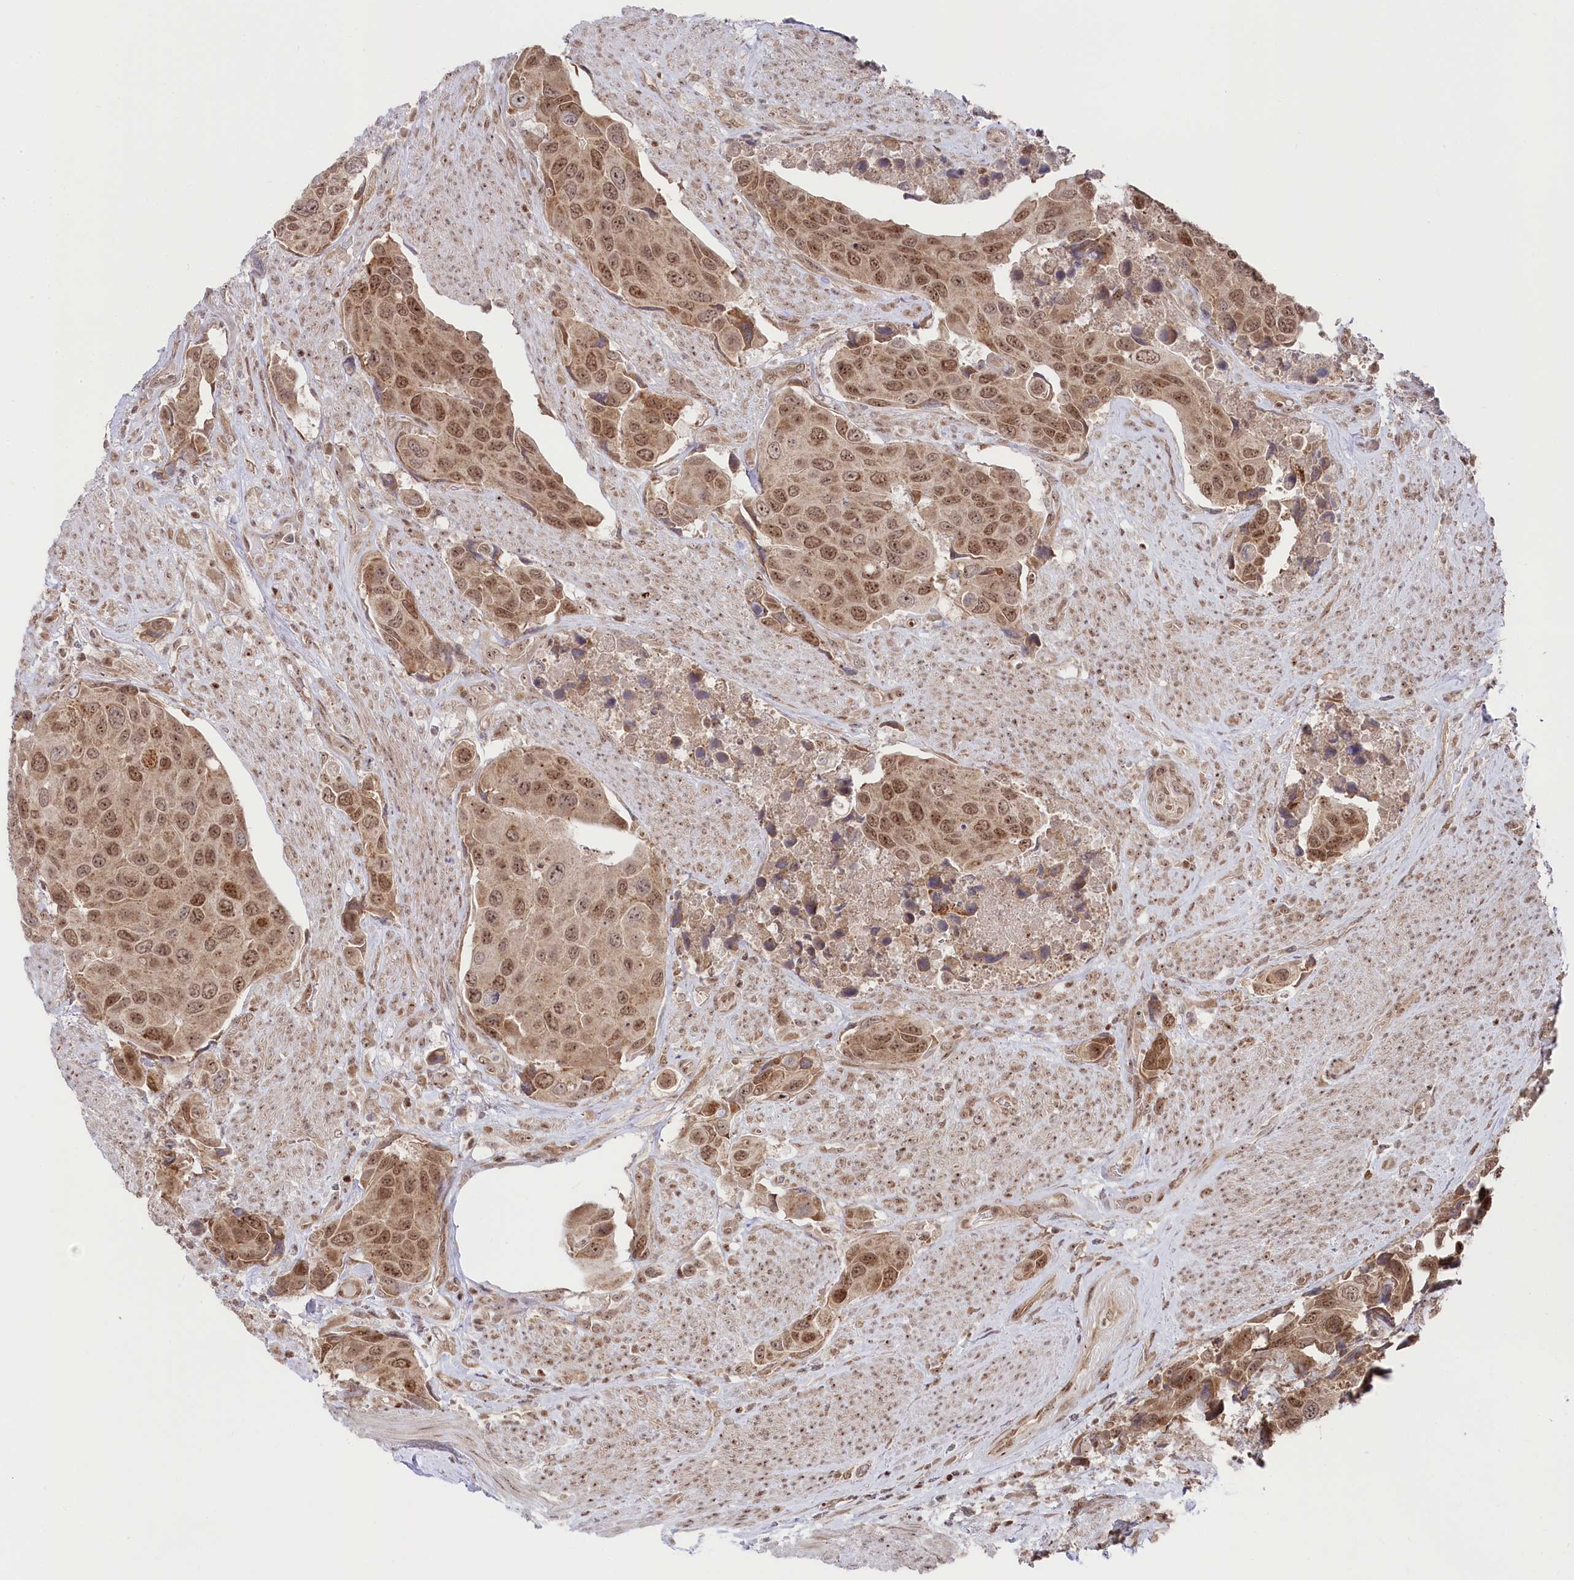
{"staining": {"intensity": "moderate", "quantity": ">75%", "location": "nuclear"}, "tissue": "urothelial cancer", "cell_type": "Tumor cells", "image_type": "cancer", "snomed": [{"axis": "morphology", "description": "Urothelial carcinoma, High grade"}, {"axis": "topography", "description": "Urinary bladder"}], "caption": "Immunohistochemical staining of high-grade urothelial carcinoma exhibits moderate nuclear protein staining in approximately >75% of tumor cells. (DAB (3,3'-diaminobenzidine) = brown stain, brightfield microscopy at high magnification).", "gene": "CGGBP1", "patient": {"sex": "male", "age": 74}}